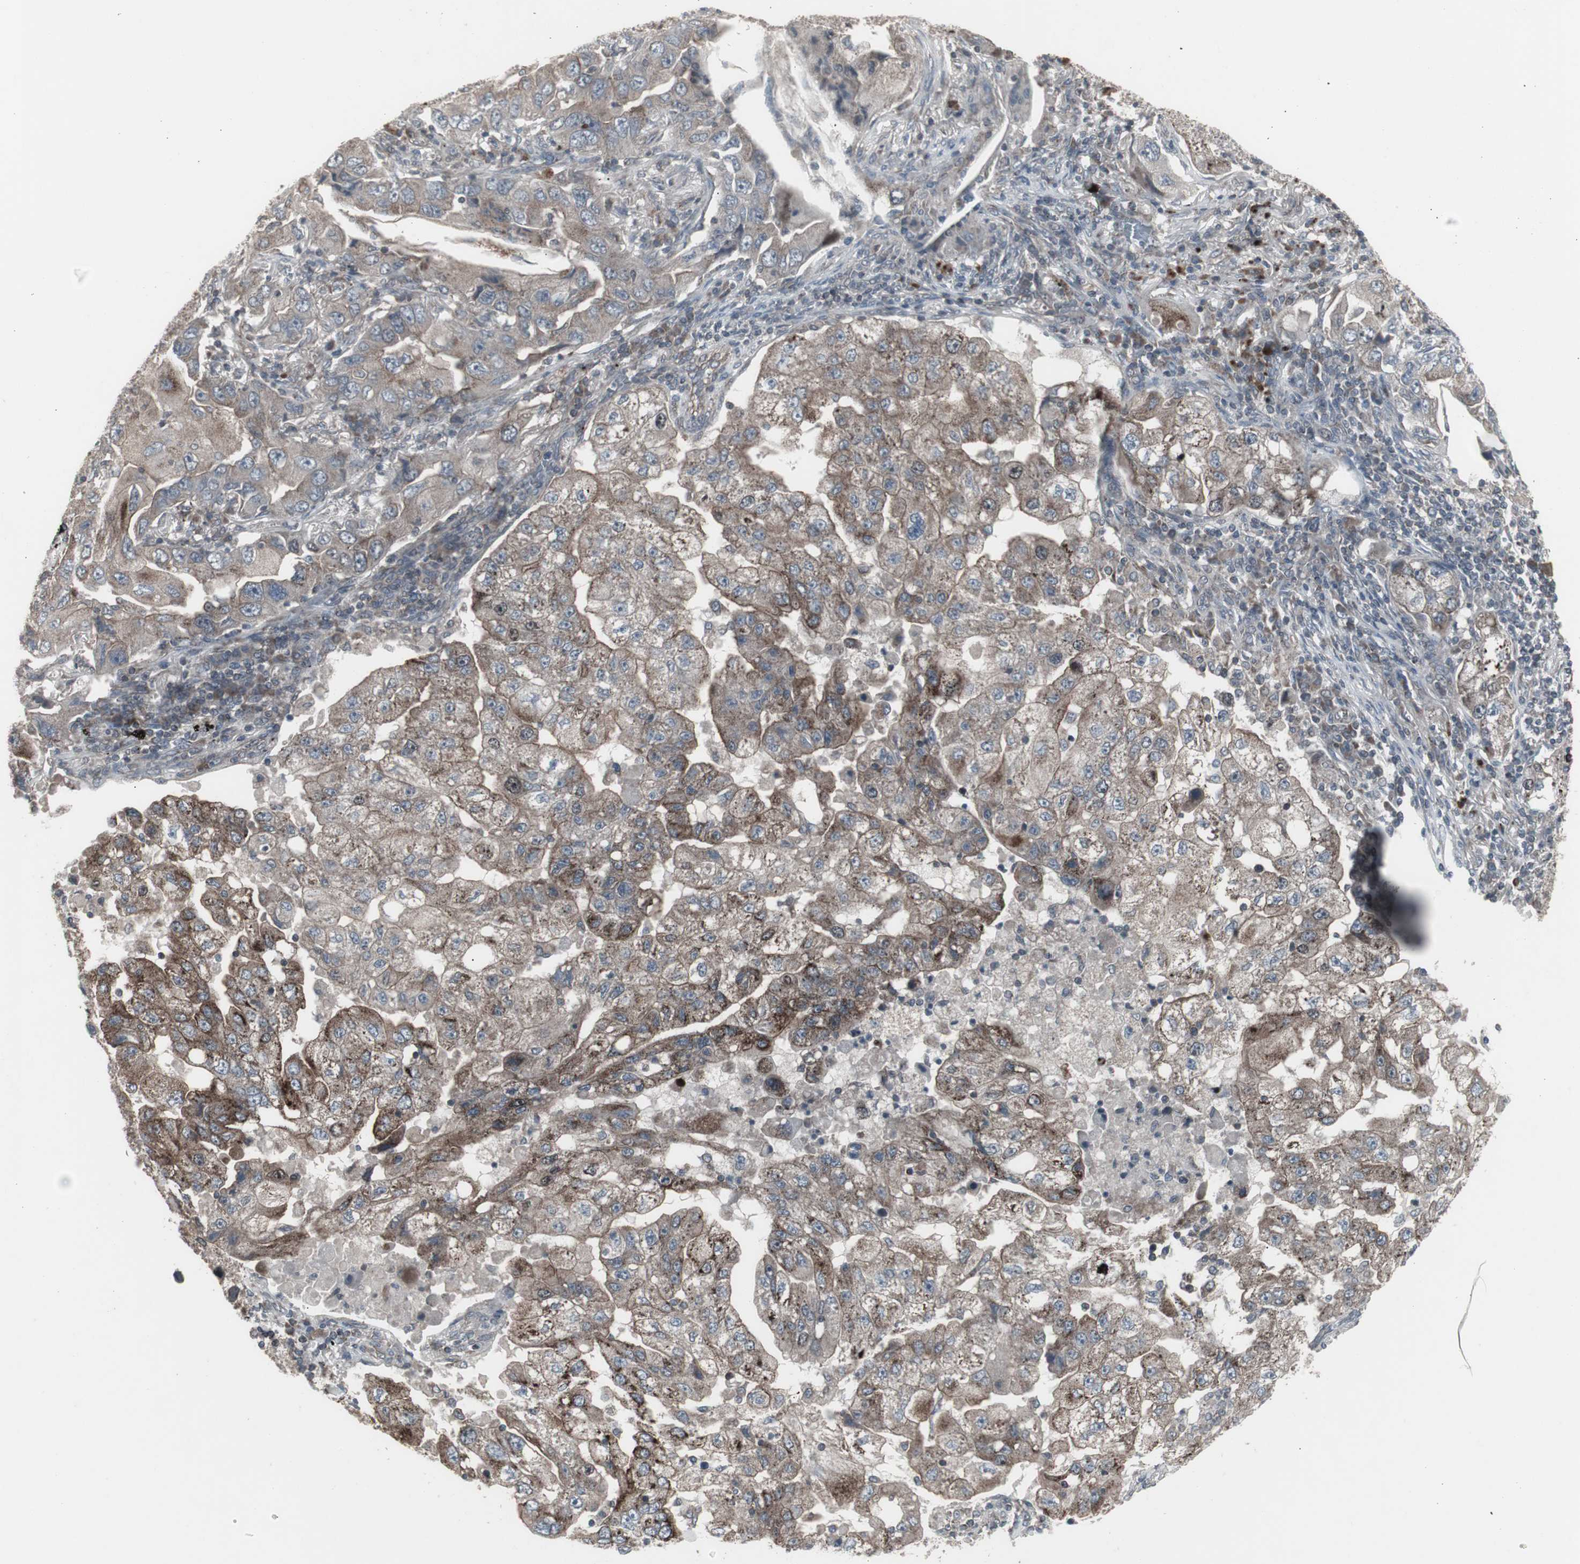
{"staining": {"intensity": "weak", "quantity": "<25%", "location": "cytoplasmic/membranous"}, "tissue": "lung cancer", "cell_type": "Tumor cells", "image_type": "cancer", "snomed": [{"axis": "morphology", "description": "Adenocarcinoma, NOS"}, {"axis": "topography", "description": "Lung"}], "caption": "Lung cancer was stained to show a protein in brown. There is no significant positivity in tumor cells.", "gene": "SSTR2", "patient": {"sex": "female", "age": 65}}